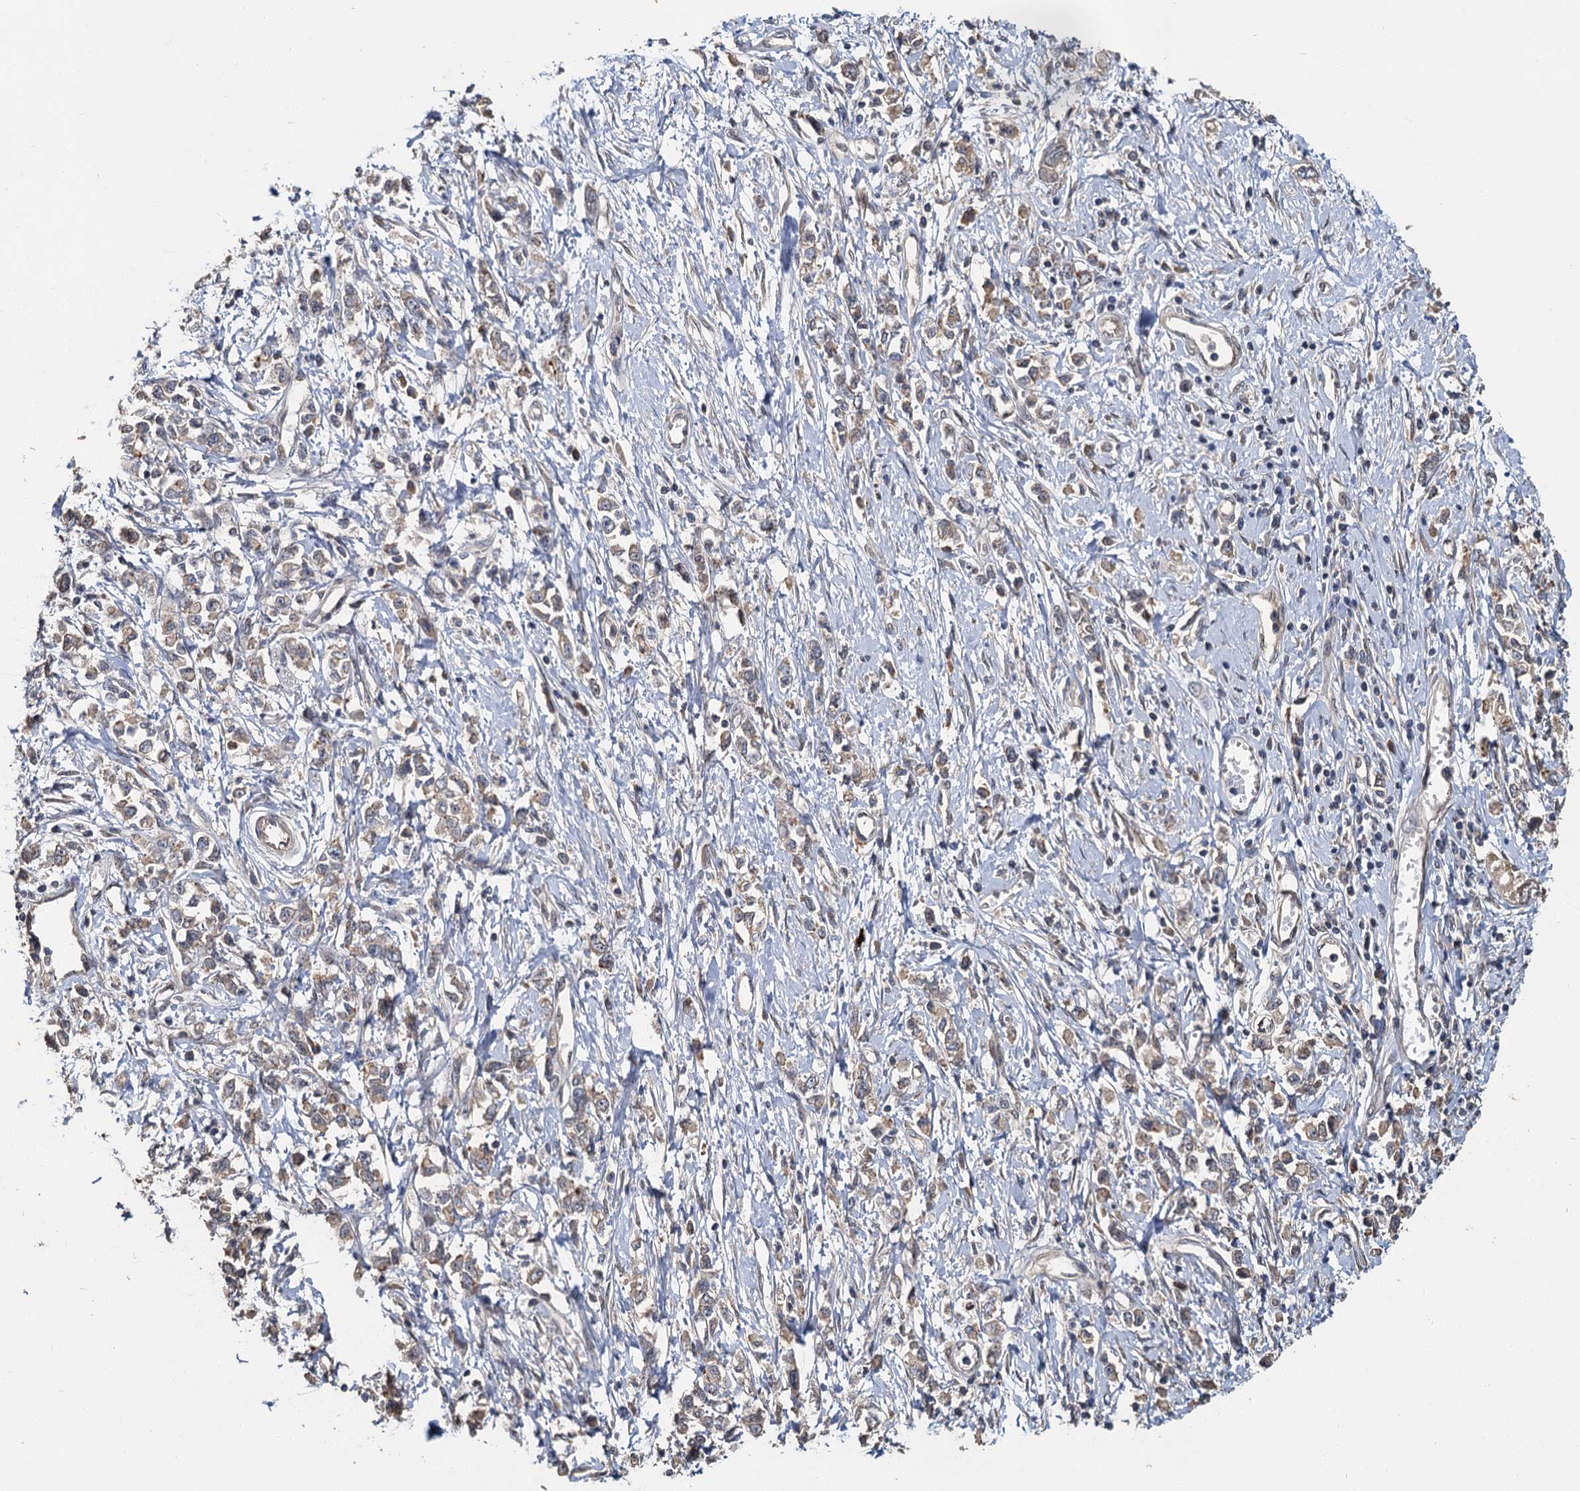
{"staining": {"intensity": "weak", "quantity": ">75%", "location": "cytoplasmic/membranous"}, "tissue": "stomach cancer", "cell_type": "Tumor cells", "image_type": "cancer", "snomed": [{"axis": "morphology", "description": "Adenocarcinoma, NOS"}, {"axis": "topography", "description": "Stomach"}], "caption": "Immunohistochemical staining of human stomach adenocarcinoma reveals low levels of weak cytoplasmic/membranous positivity in approximately >75% of tumor cells.", "gene": "ZNF324", "patient": {"sex": "female", "age": 76}}